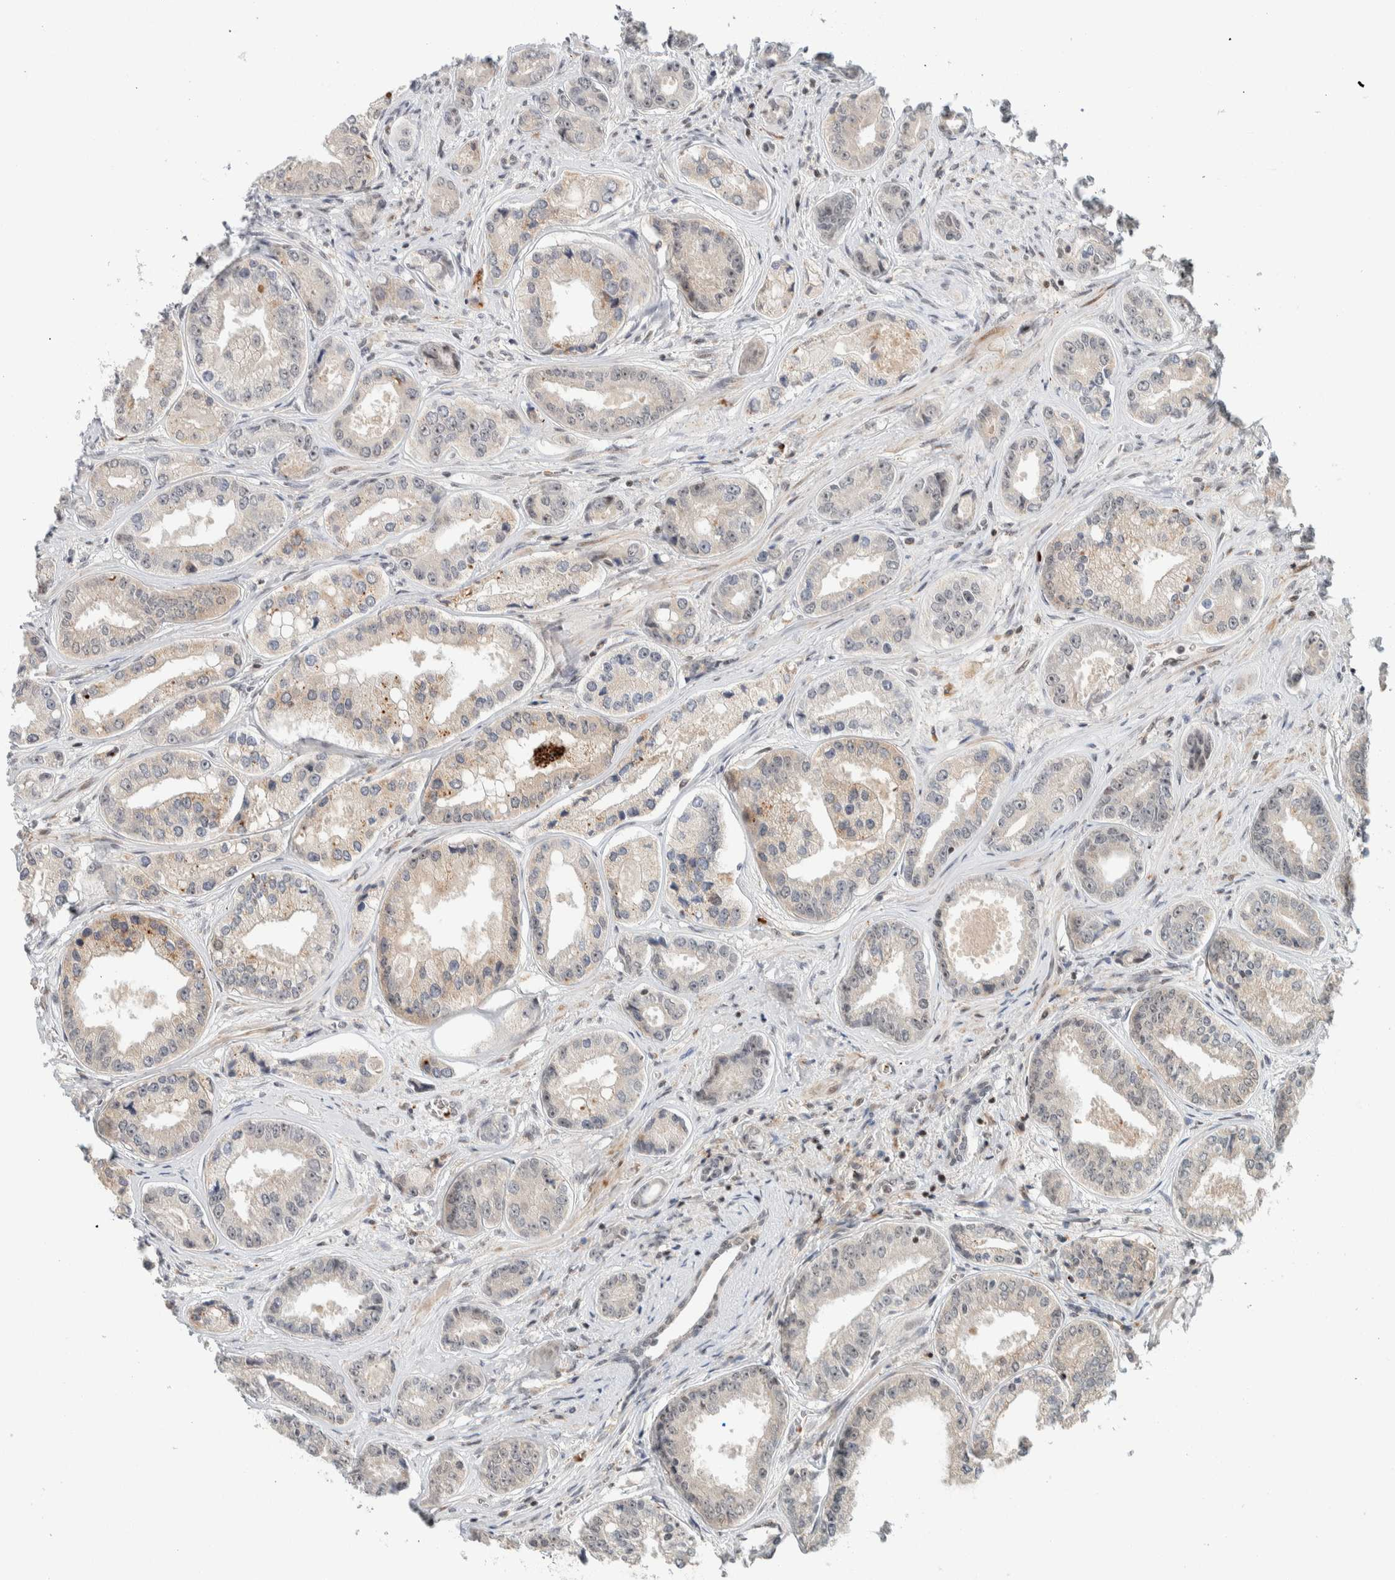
{"staining": {"intensity": "moderate", "quantity": "25%-75%", "location": "nuclear"}, "tissue": "prostate cancer", "cell_type": "Tumor cells", "image_type": "cancer", "snomed": [{"axis": "morphology", "description": "Adenocarcinoma, High grade"}, {"axis": "topography", "description": "Prostate"}], "caption": "Immunohistochemical staining of human high-grade adenocarcinoma (prostate) reveals medium levels of moderate nuclear protein expression in about 25%-75% of tumor cells.", "gene": "ZBTB2", "patient": {"sex": "male", "age": 61}}